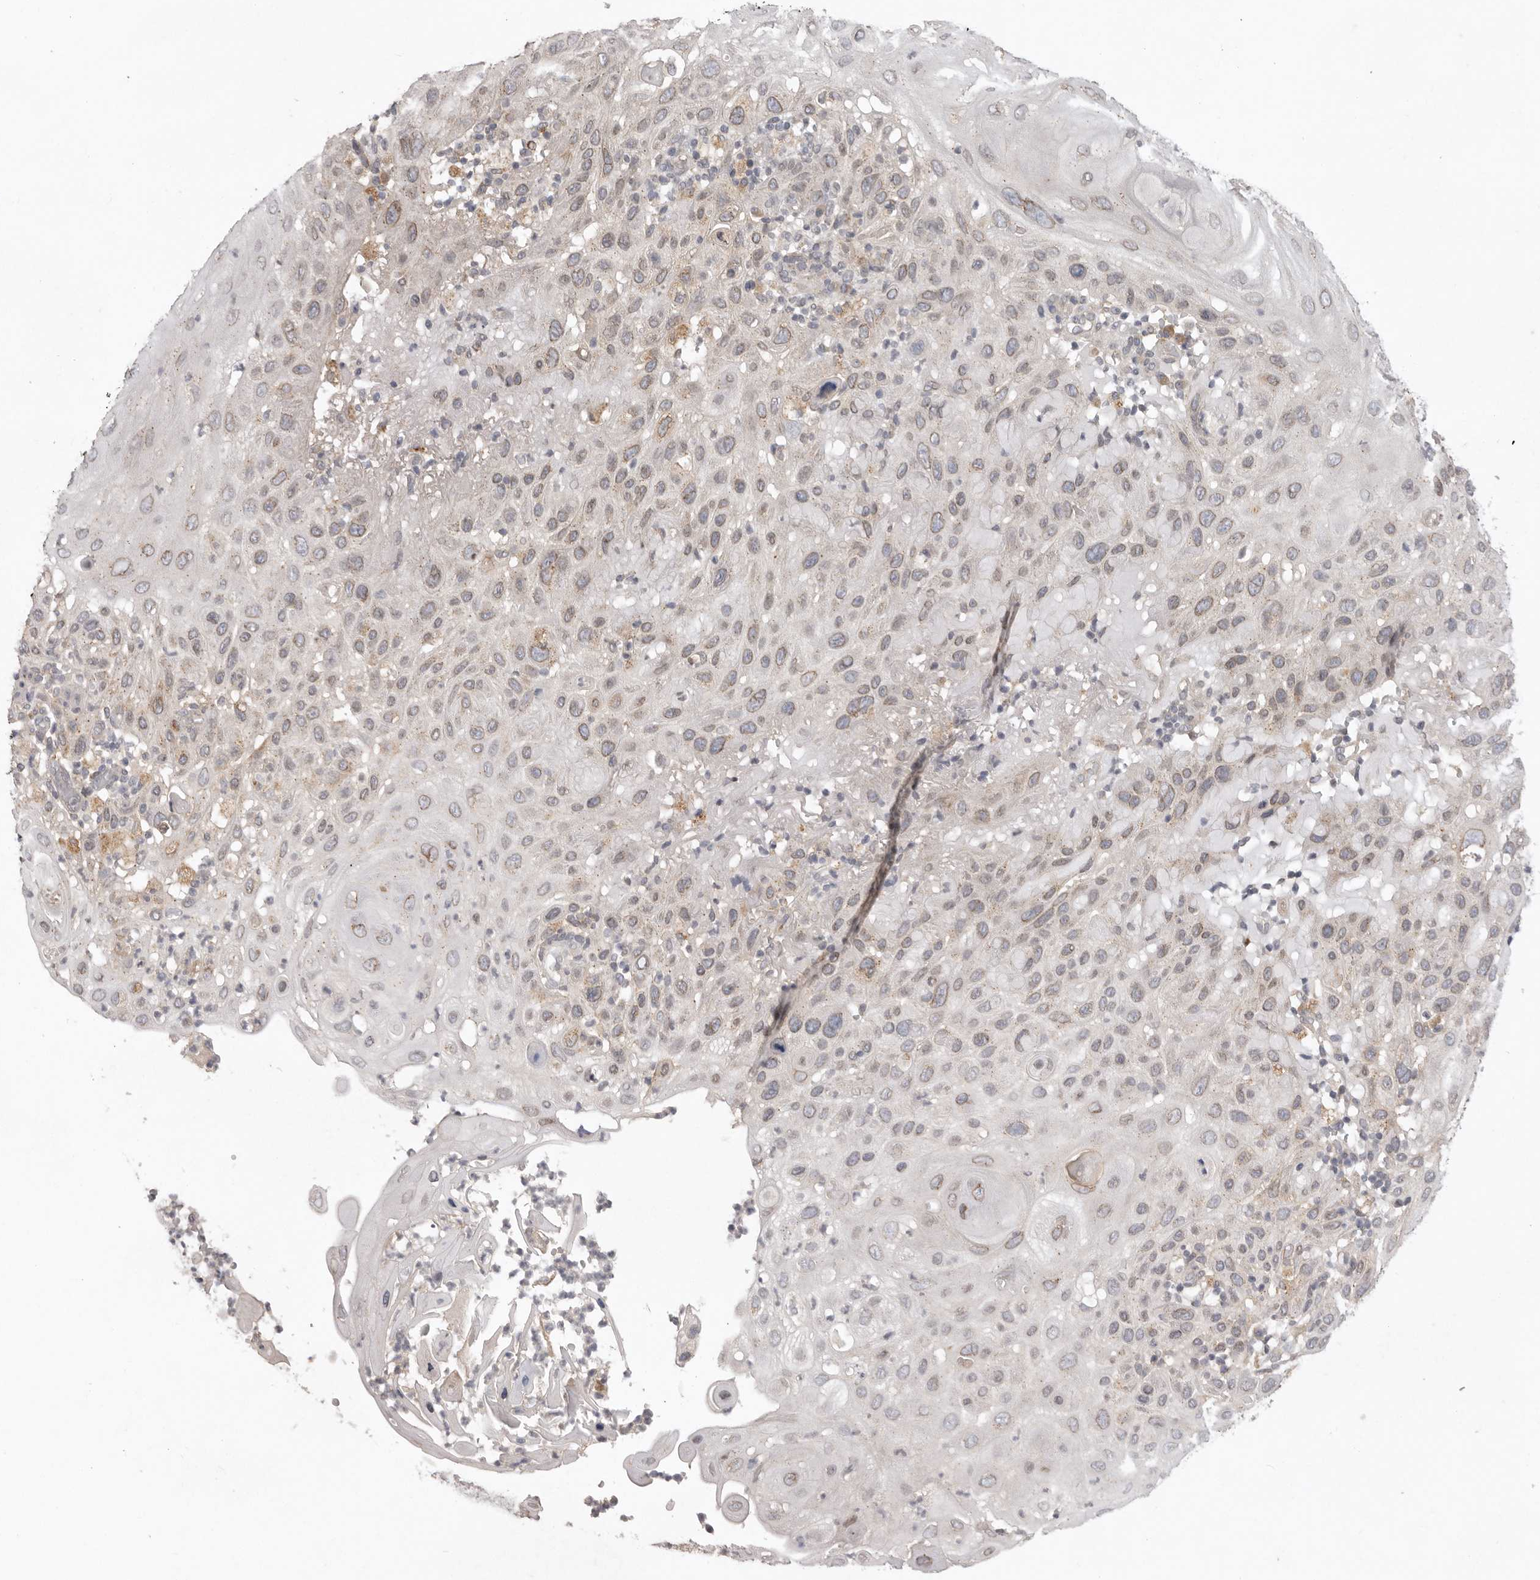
{"staining": {"intensity": "weak", "quantity": "25%-75%", "location": "cytoplasmic/membranous,nuclear"}, "tissue": "skin cancer", "cell_type": "Tumor cells", "image_type": "cancer", "snomed": [{"axis": "morphology", "description": "Normal tissue, NOS"}, {"axis": "morphology", "description": "Squamous cell carcinoma, NOS"}, {"axis": "topography", "description": "Skin"}], "caption": "Protein expression by immunohistochemistry displays weak cytoplasmic/membranous and nuclear staining in about 25%-75% of tumor cells in skin squamous cell carcinoma.", "gene": "TLR3", "patient": {"sex": "female", "age": 96}}